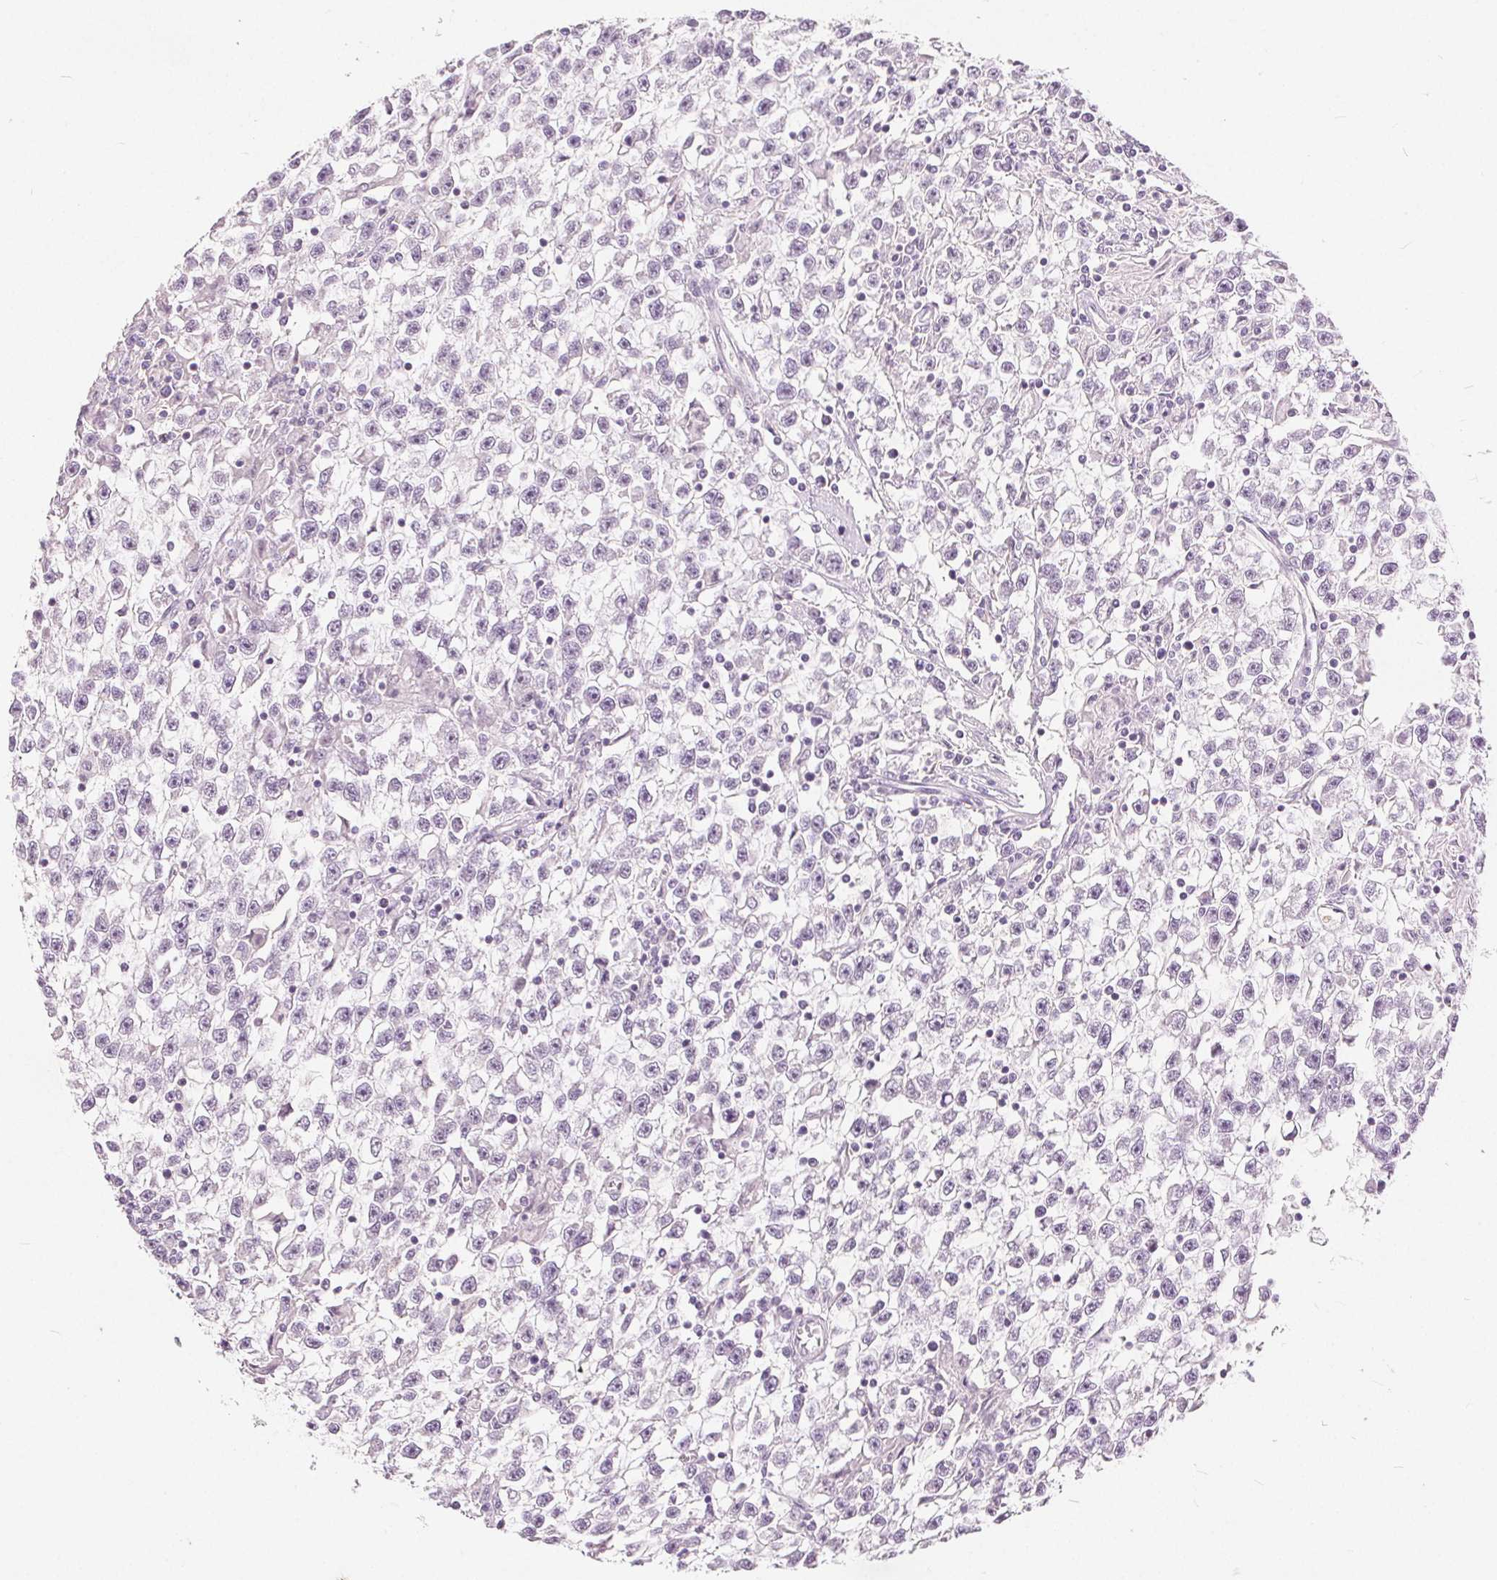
{"staining": {"intensity": "negative", "quantity": "none", "location": "none"}, "tissue": "testis cancer", "cell_type": "Tumor cells", "image_type": "cancer", "snomed": [{"axis": "morphology", "description": "Seminoma, NOS"}, {"axis": "topography", "description": "Testis"}], "caption": "This is an immunohistochemistry micrograph of testis cancer. There is no staining in tumor cells.", "gene": "CA12", "patient": {"sex": "male", "age": 31}}